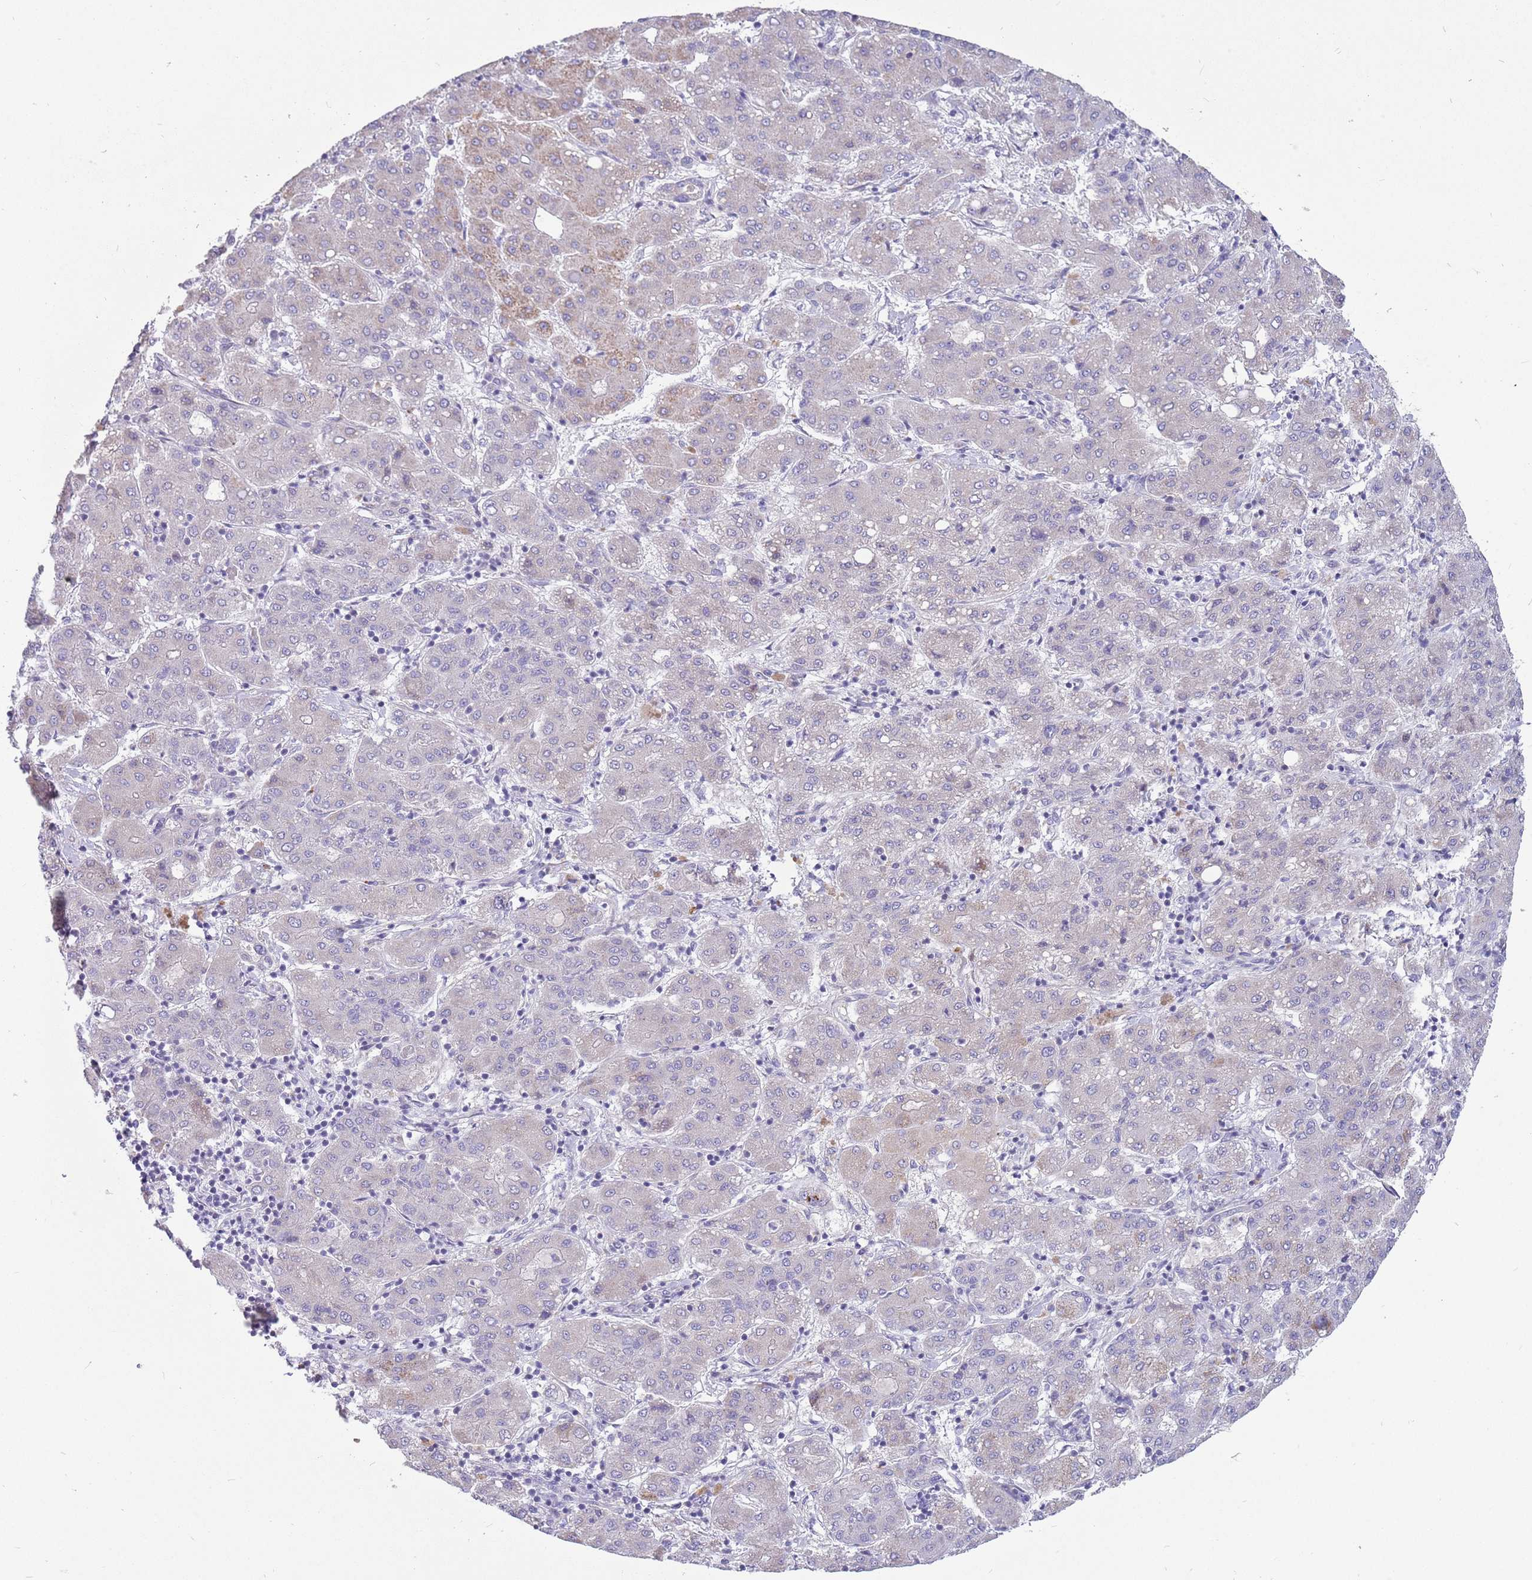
{"staining": {"intensity": "moderate", "quantity": "<25%", "location": "cytoplasmic/membranous"}, "tissue": "liver cancer", "cell_type": "Tumor cells", "image_type": "cancer", "snomed": [{"axis": "morphology", "description": "Carcinoma, Hepatocellular, NOS"}, {"axis": "topography", "description": "Liver"}], "caption": "High-magnification brightfield microscopy of liver cancer stained with DAB (3,3'-diaminobenzidine) (brown) and counterstained with hematoxylin (blue). tumor cells exhibit moderate cytoplasmic/membranous positivity is present in approximately<25% of cells.", "gene": "DDHD1", "patient": {"sex": "male", "age": 65}}